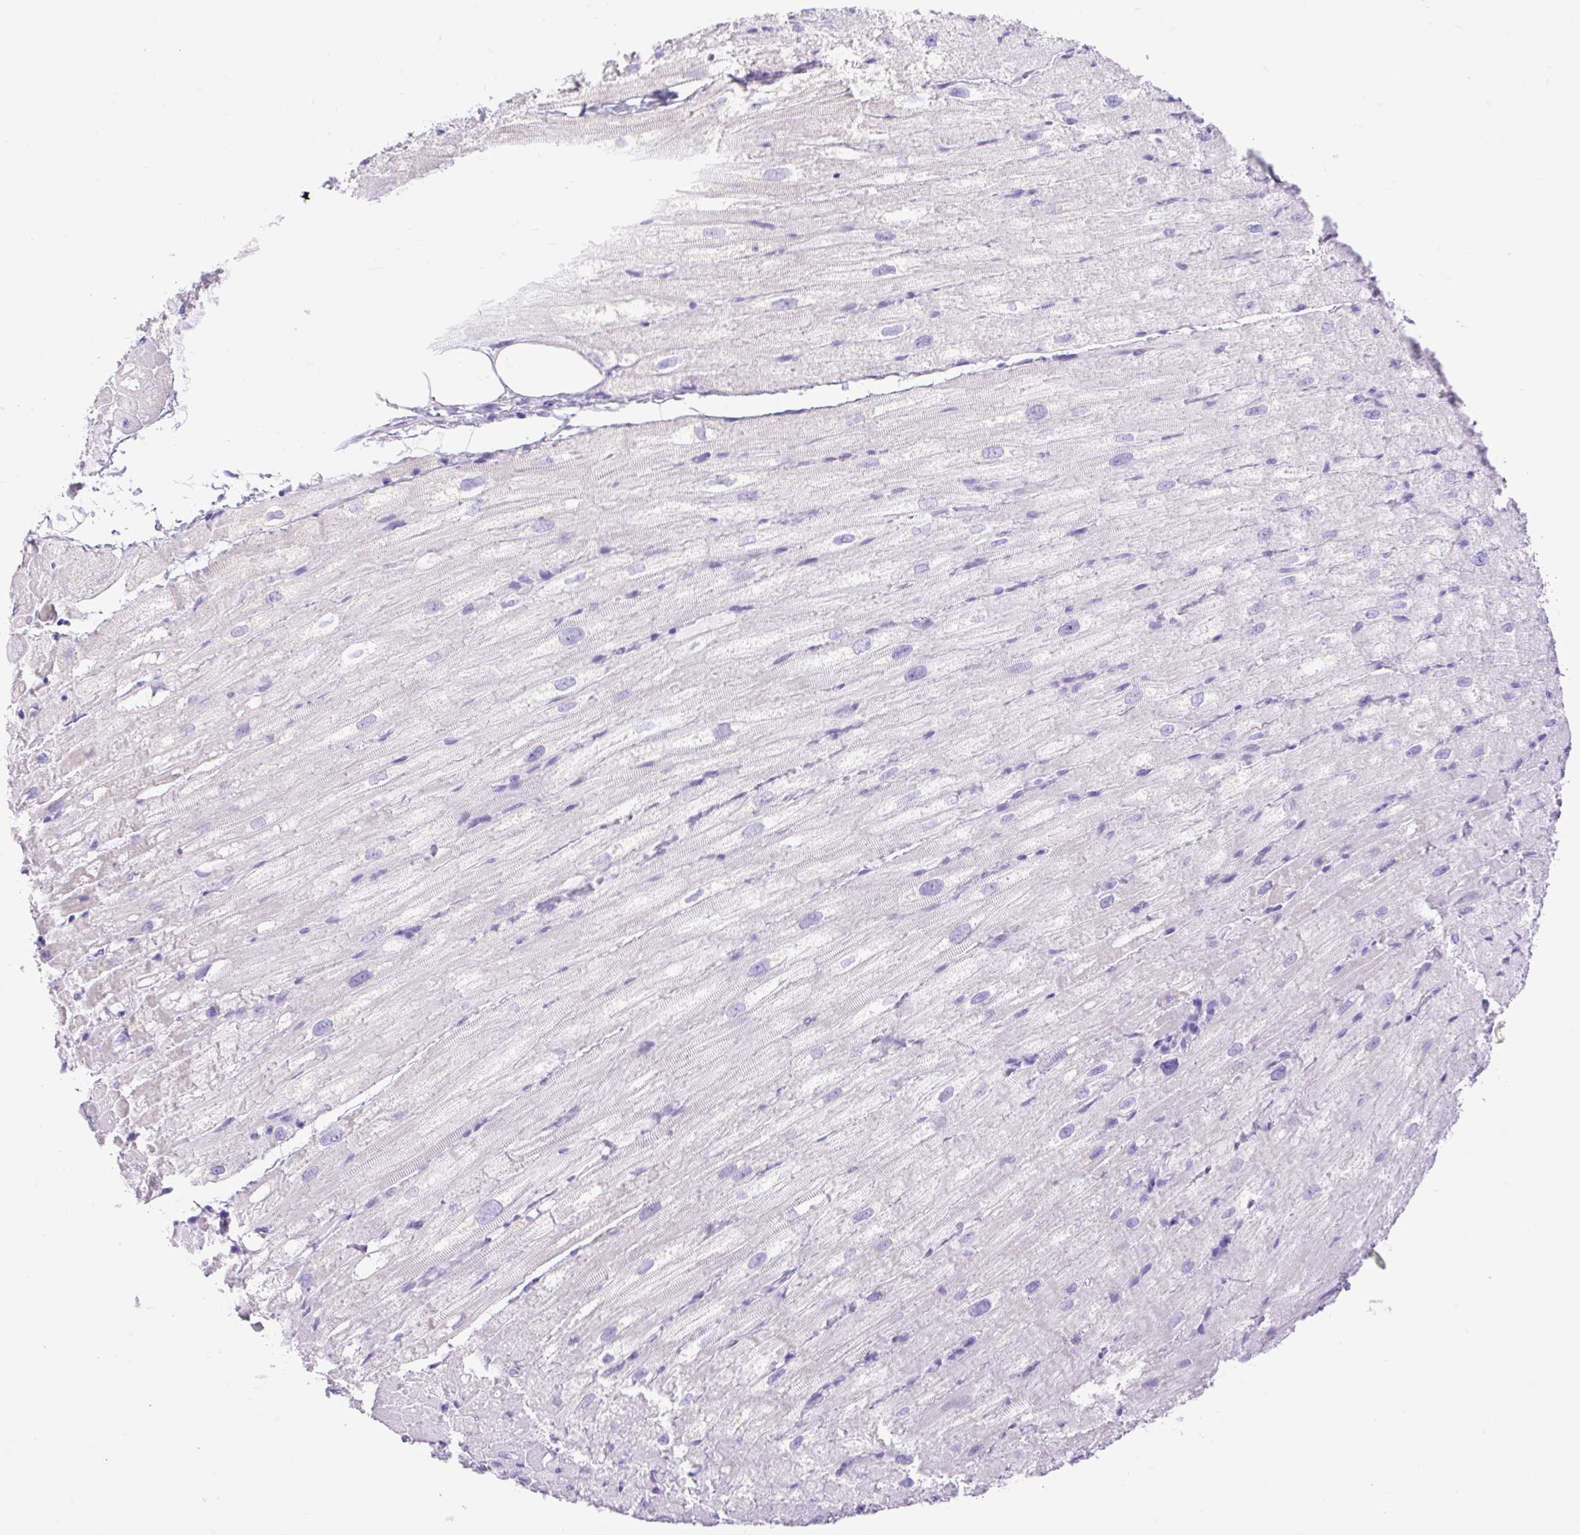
{"staining": {"intensity": "negative", "quantity": "none", "location": "none"}, "tissue": "heart muscle", "cell_type": "Cardiomyocytes", "image_type": "normal", "snomed": [{"axis": "morphology", "description": "Normal tissue, NOS"}, {"axis": "topography", "description": "Heart"}], "caption": "This image is of benign heart muscle stained with immunohistochemistry (IHC) to label a protein in brown with the nuclei are counter-stained blue. There is no expression in cardiomyocytes.", "gene": "SLC25A40", "patient": {"sex": "male", "age": 62}}